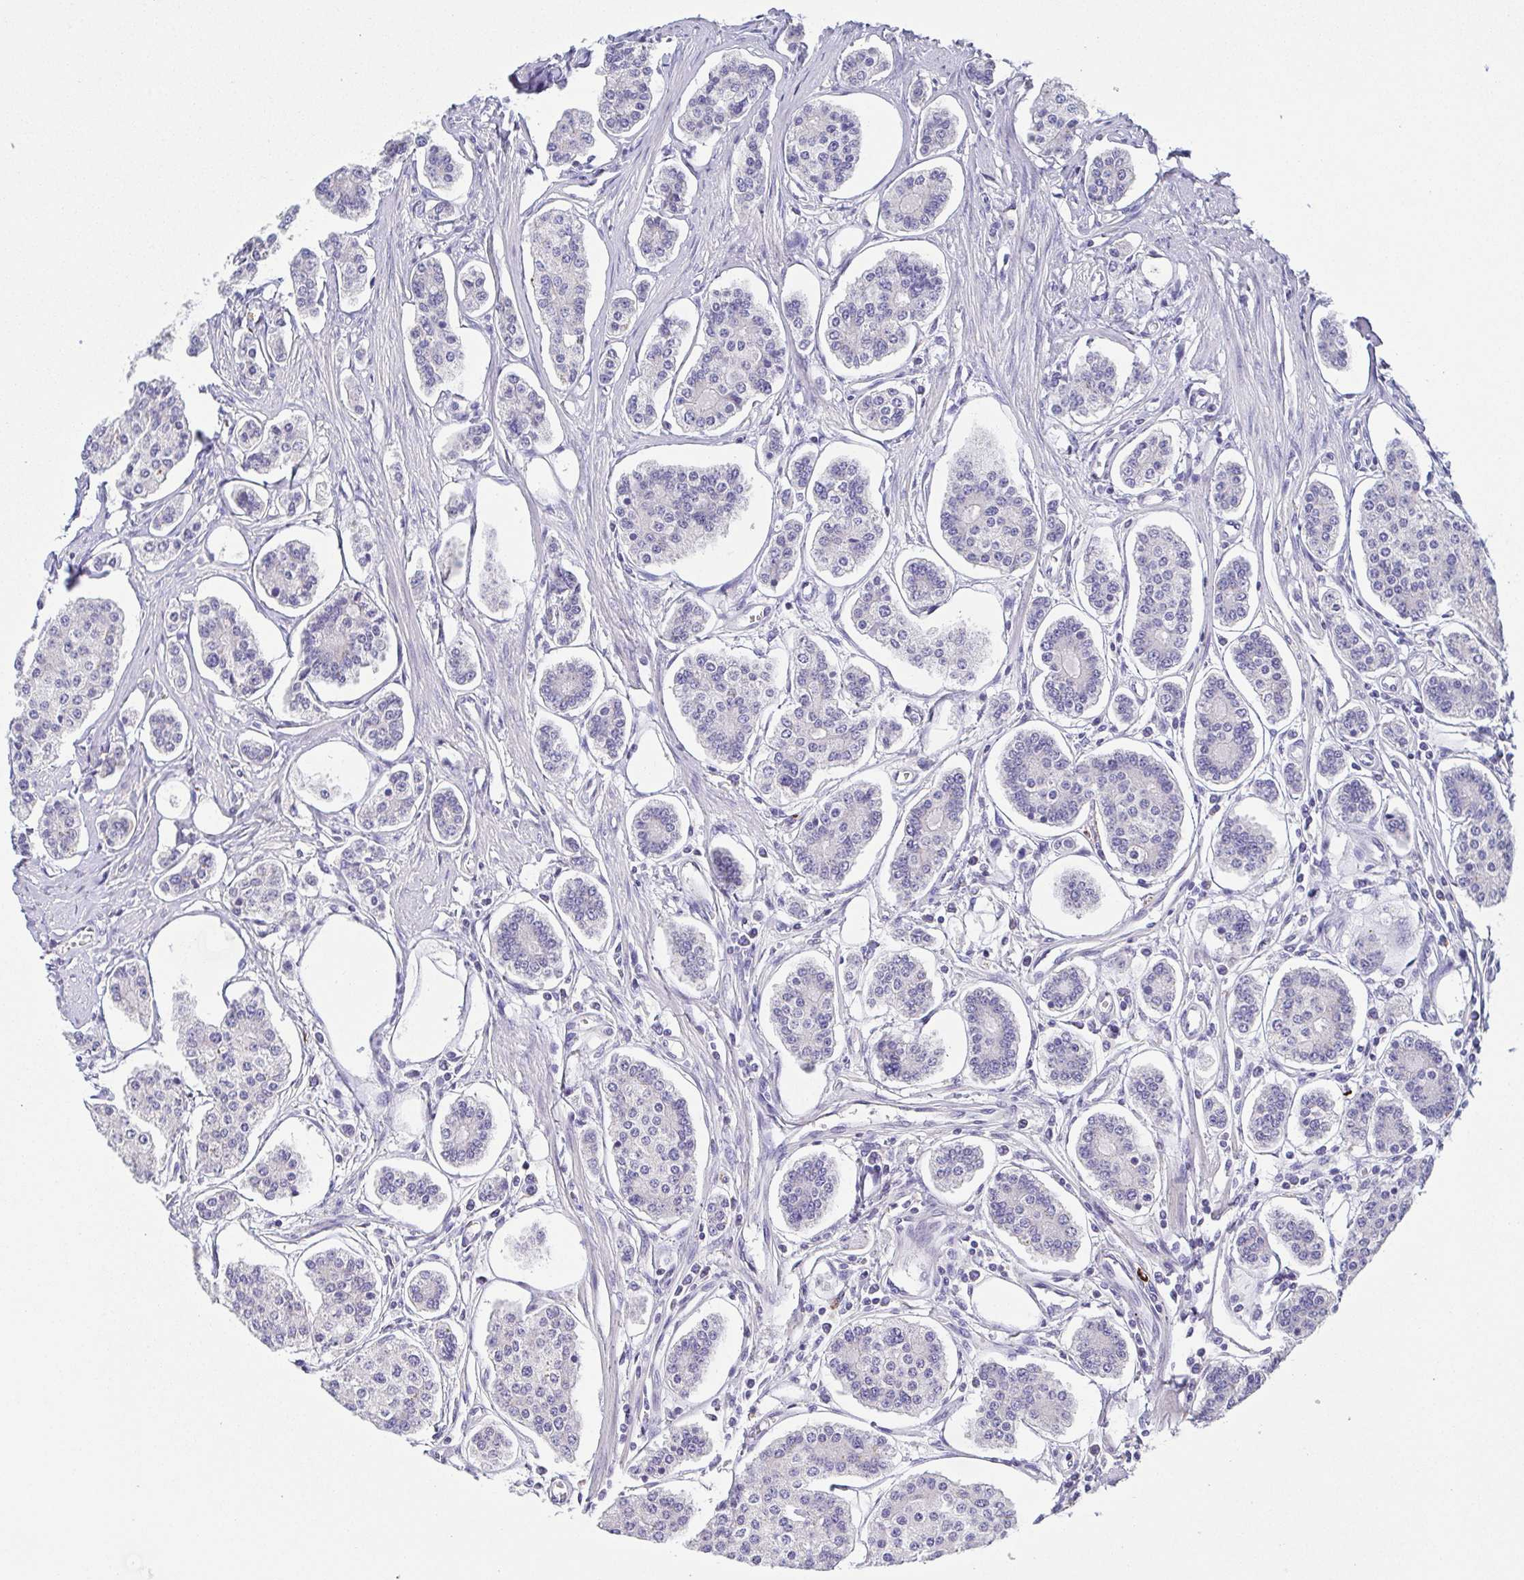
{"staining": {"intensity": "negative", "quantity": "none", "location": "none"}, "tissue": "carcinoid", "cell_type": "Tumor cells", "image_type": "cancer", "snomed": [{"axis": "morphology", "description": "Carcinoid, malignant, NOS"}, {"axis": "topography", "description": "Small intestine"}], "caption": "A photomicrograph of human malignant carcinoid is negative for staining in tumor cells. (Stains: DAB immunohistochemistry with hematoxylin counter stain, Microscopy: brightfield microscopy at high magnification).", "gene": "PKDREJ", "patient": {"sex": "female", "age": 65}}